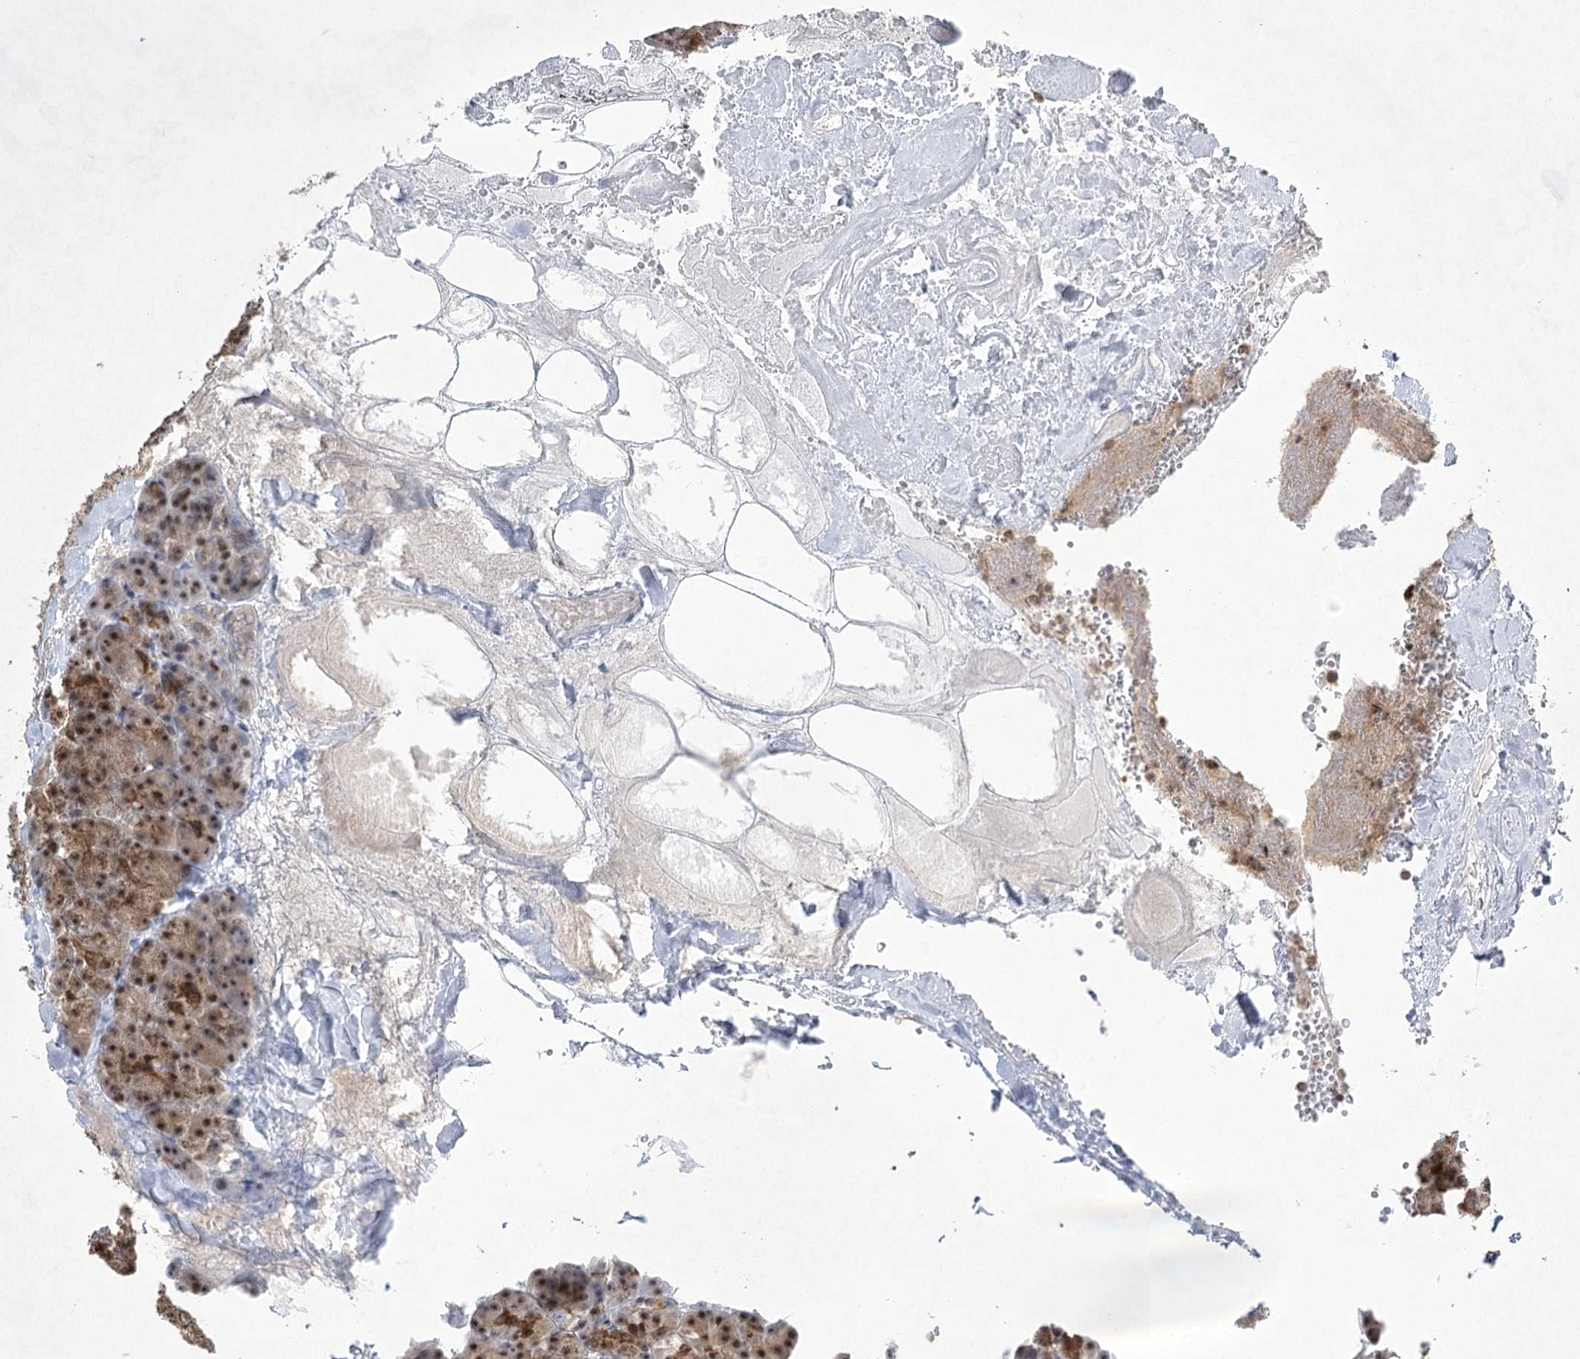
{"staining": {"intensity": "moderate", "quantity": ">75%", "location": "cytoplasmic/membranous,nuclear"}, "tissue": "pancreas", "cell_type": "Exocrine glandular cells", "image_type": "normal", "snomed": [{"axis": "morphology", "description": "Normal tissue, NOS"}, {"axis": "morphology", "description": "Carcinoid, malignant, NOS"}, {"axis": "topography", "description": "Pancreas"}], "caption": "Immunohistochemistry (IHC) staining of unremarkable pancreas, which shows medium levels of moderate cytoplasmic/membranous,nuclear positivity in approximately >75% of exocrine glandular cells indicating moderate cytoplasmic/membranous,nuclear protein staining. The staining was performed using DAB (3,3'-diaminobenzidine) (brown) for protein detection and nuclei were counterstained in hematoxylin (blue).", "gene": "ZCCHC8", "patient": {"sex": "female", "age": 35}}